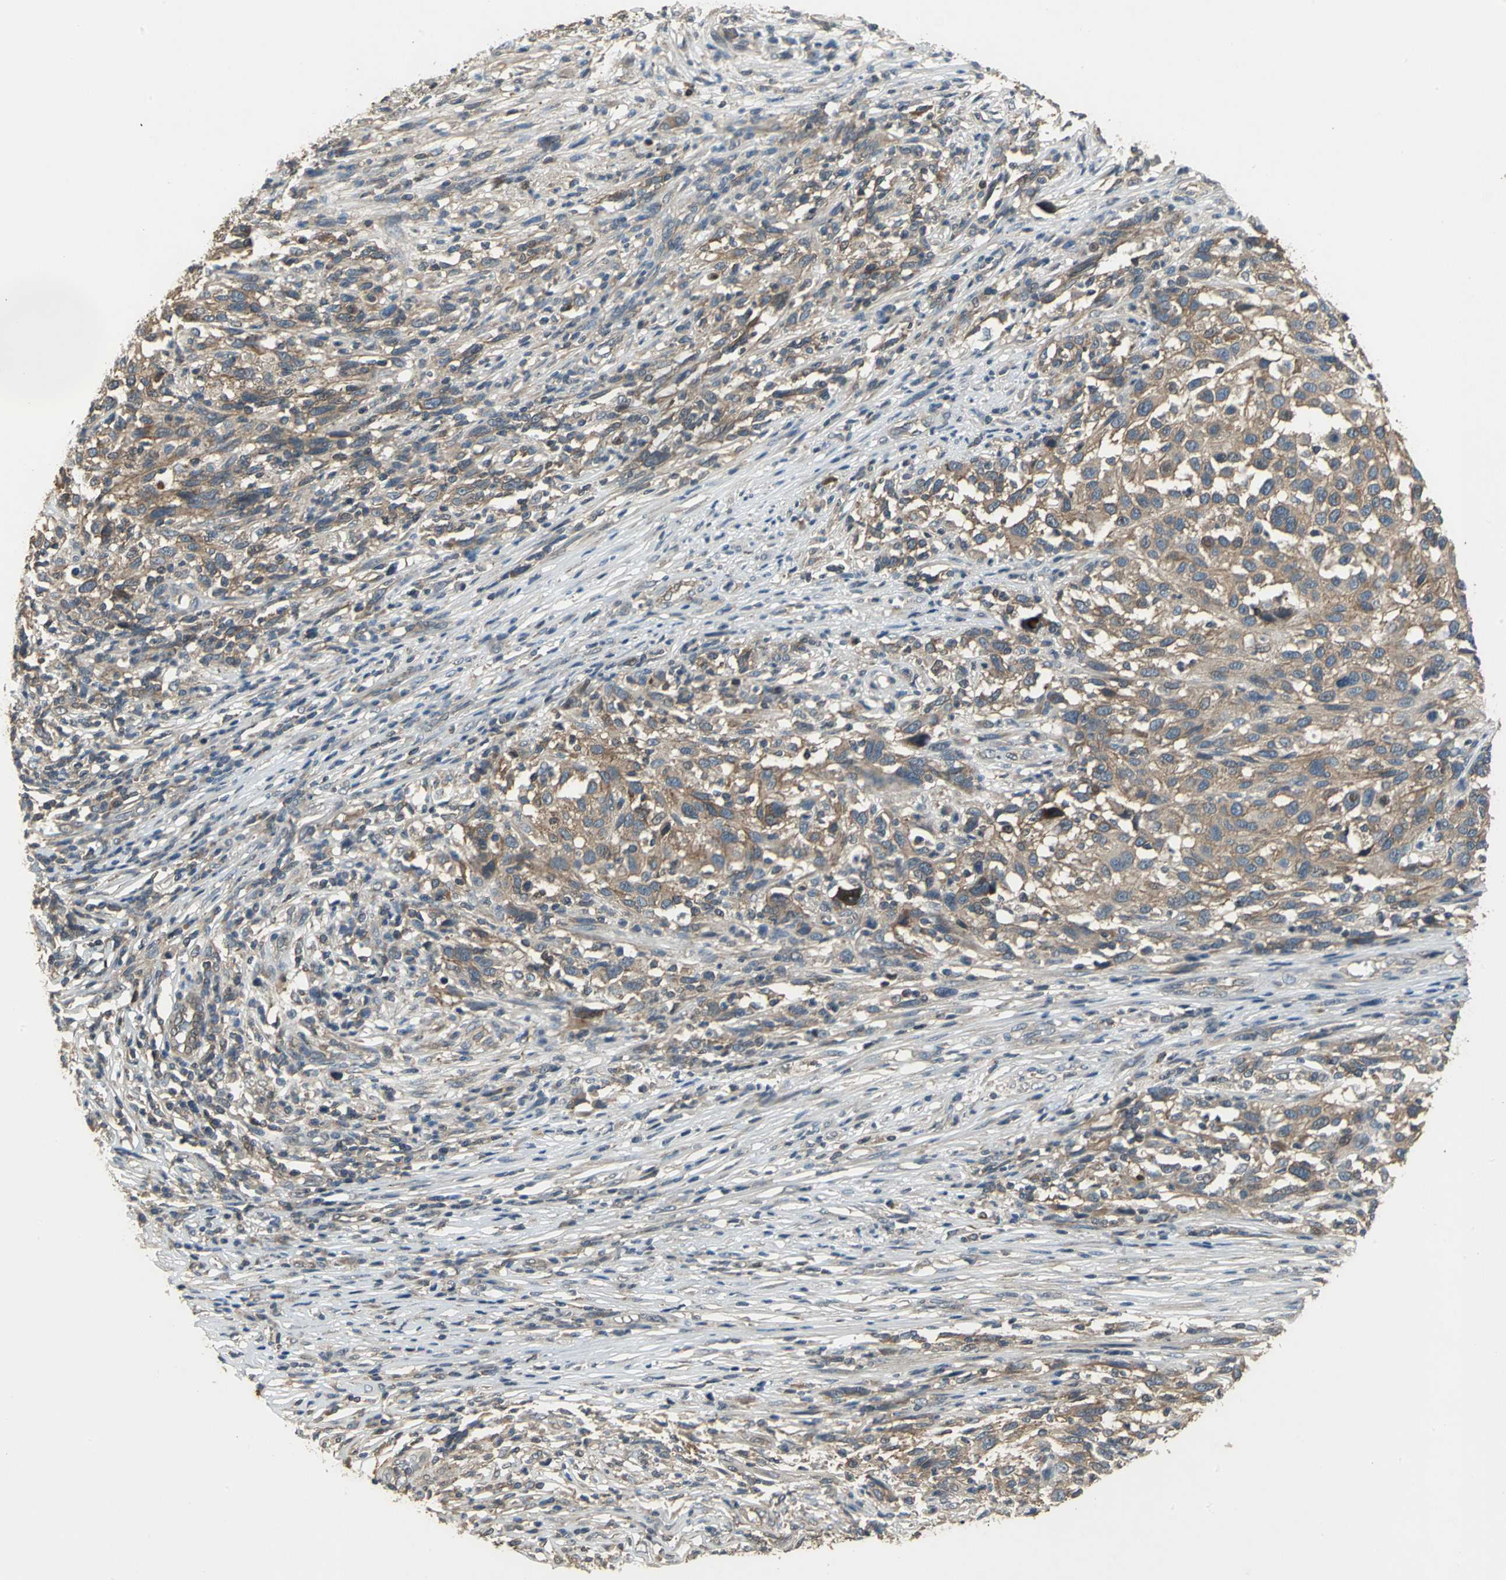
{"staining": {"intensity": "moderate", "quantity": ">75%", "location": "cytoplasmic/membranous"}, "tissue": "melanoma", "cell_type": "Tumor cells", "image_type": "cancer", "snomed": [{"axis": "morphology", "description": "Malignant melanoma, Metastatic site"}, {"axis": "topography", "description": "Lymph node"}], "caption": "Malignant melanoma (metastatic site) stained with IHC demonstrates moderate cytoplasmic/membranous positivity in approximately >75% of tumor cells.", "gene": "MET", "patient": {"sex": "male", "age": 61}}